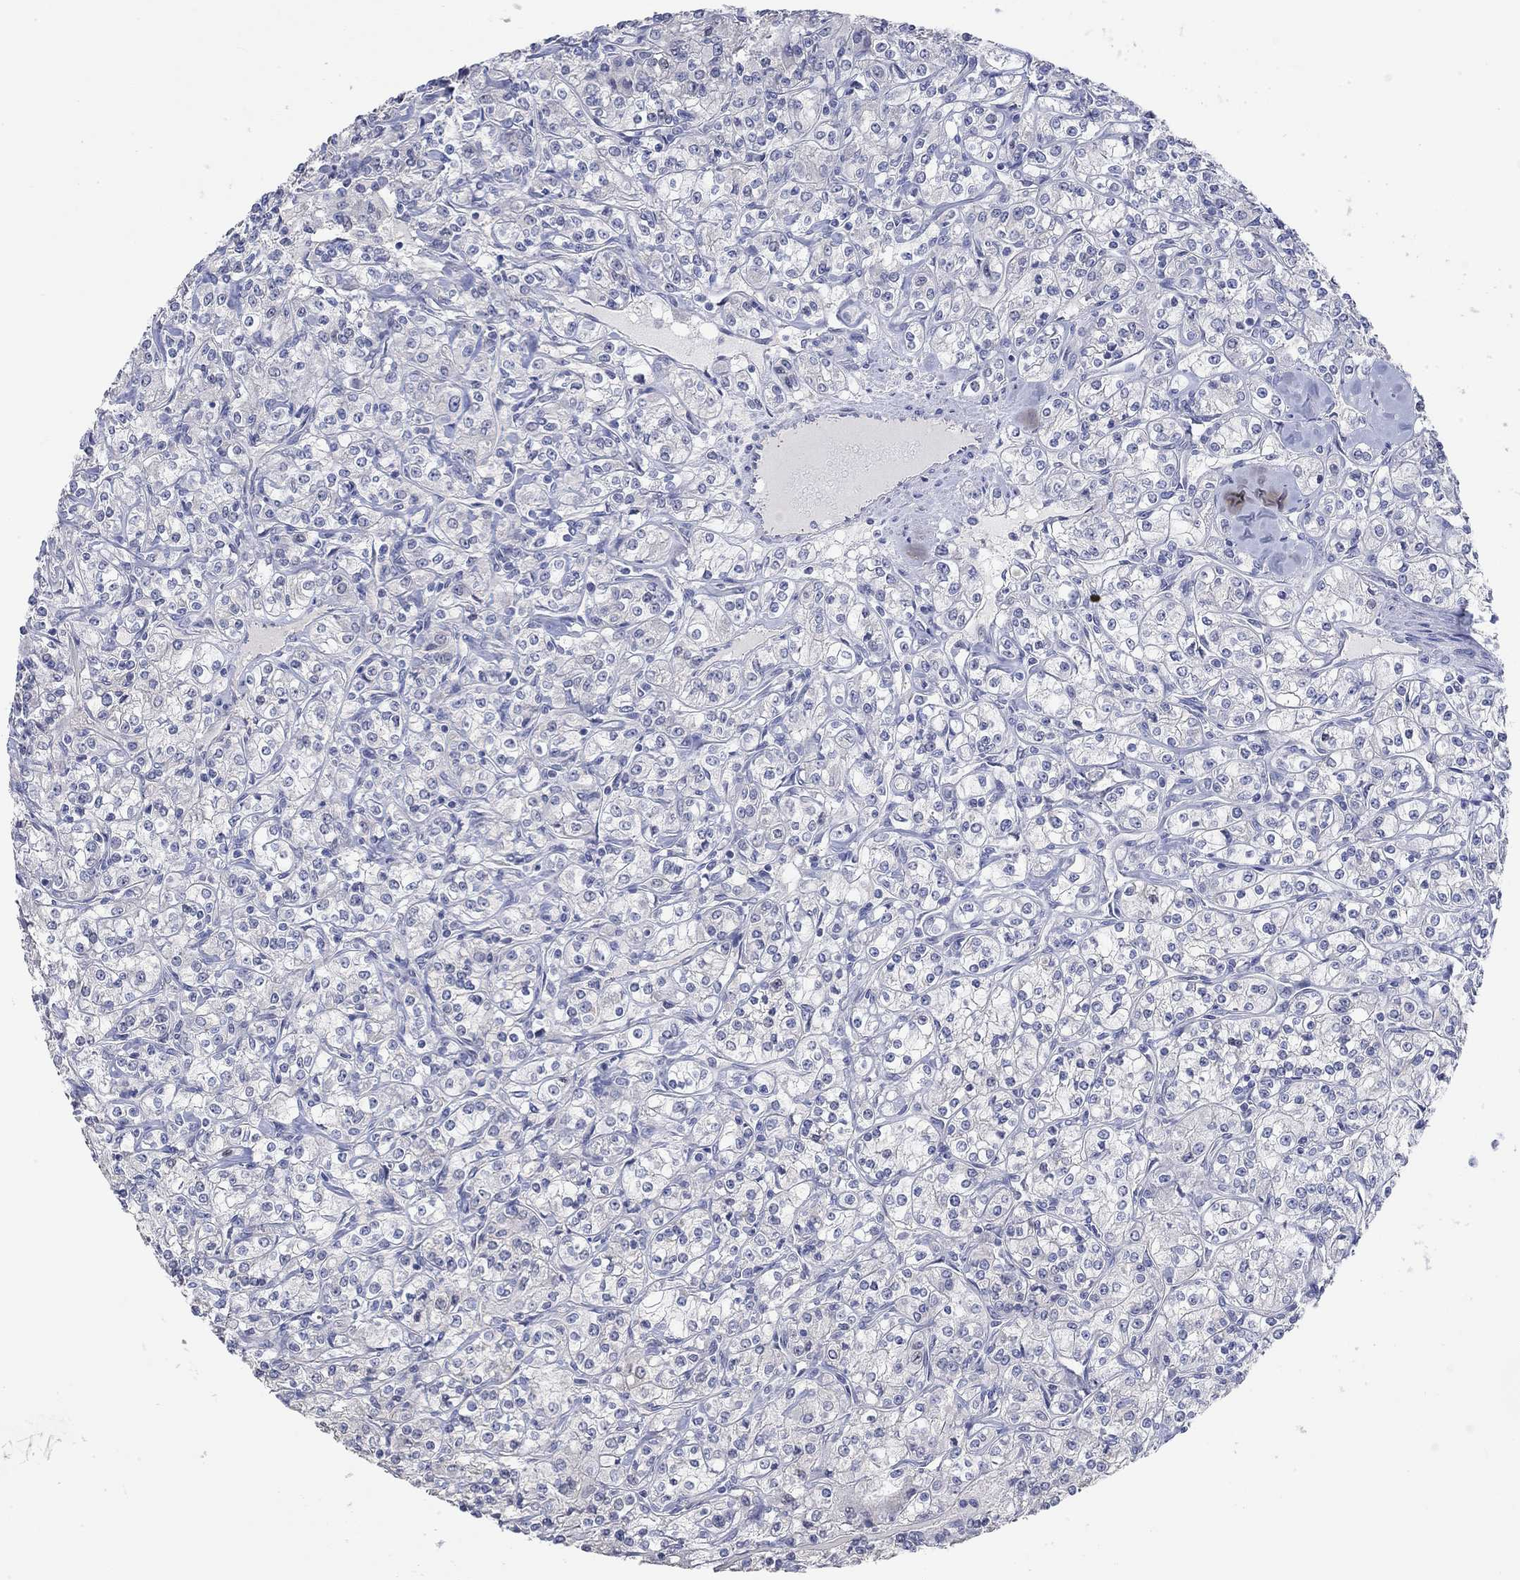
{"staining": {"intensity": "negative", "quantity": "none", "location": "none"}, "tissue": "renal cancer", "cell_type": "Tumor cells", "image_type": "cancer", "snomed": [{"axis": "morphology", "description": "Adenocarcinoma, NOS"}, {"axis": "topography", "description": "Kidney"}], "caption": "IHC of human adenocarcinoma (renal) shows no staining in tumor cells.", "gene": "PNMA5", "patient": {"sex": "male", "age": 77}}